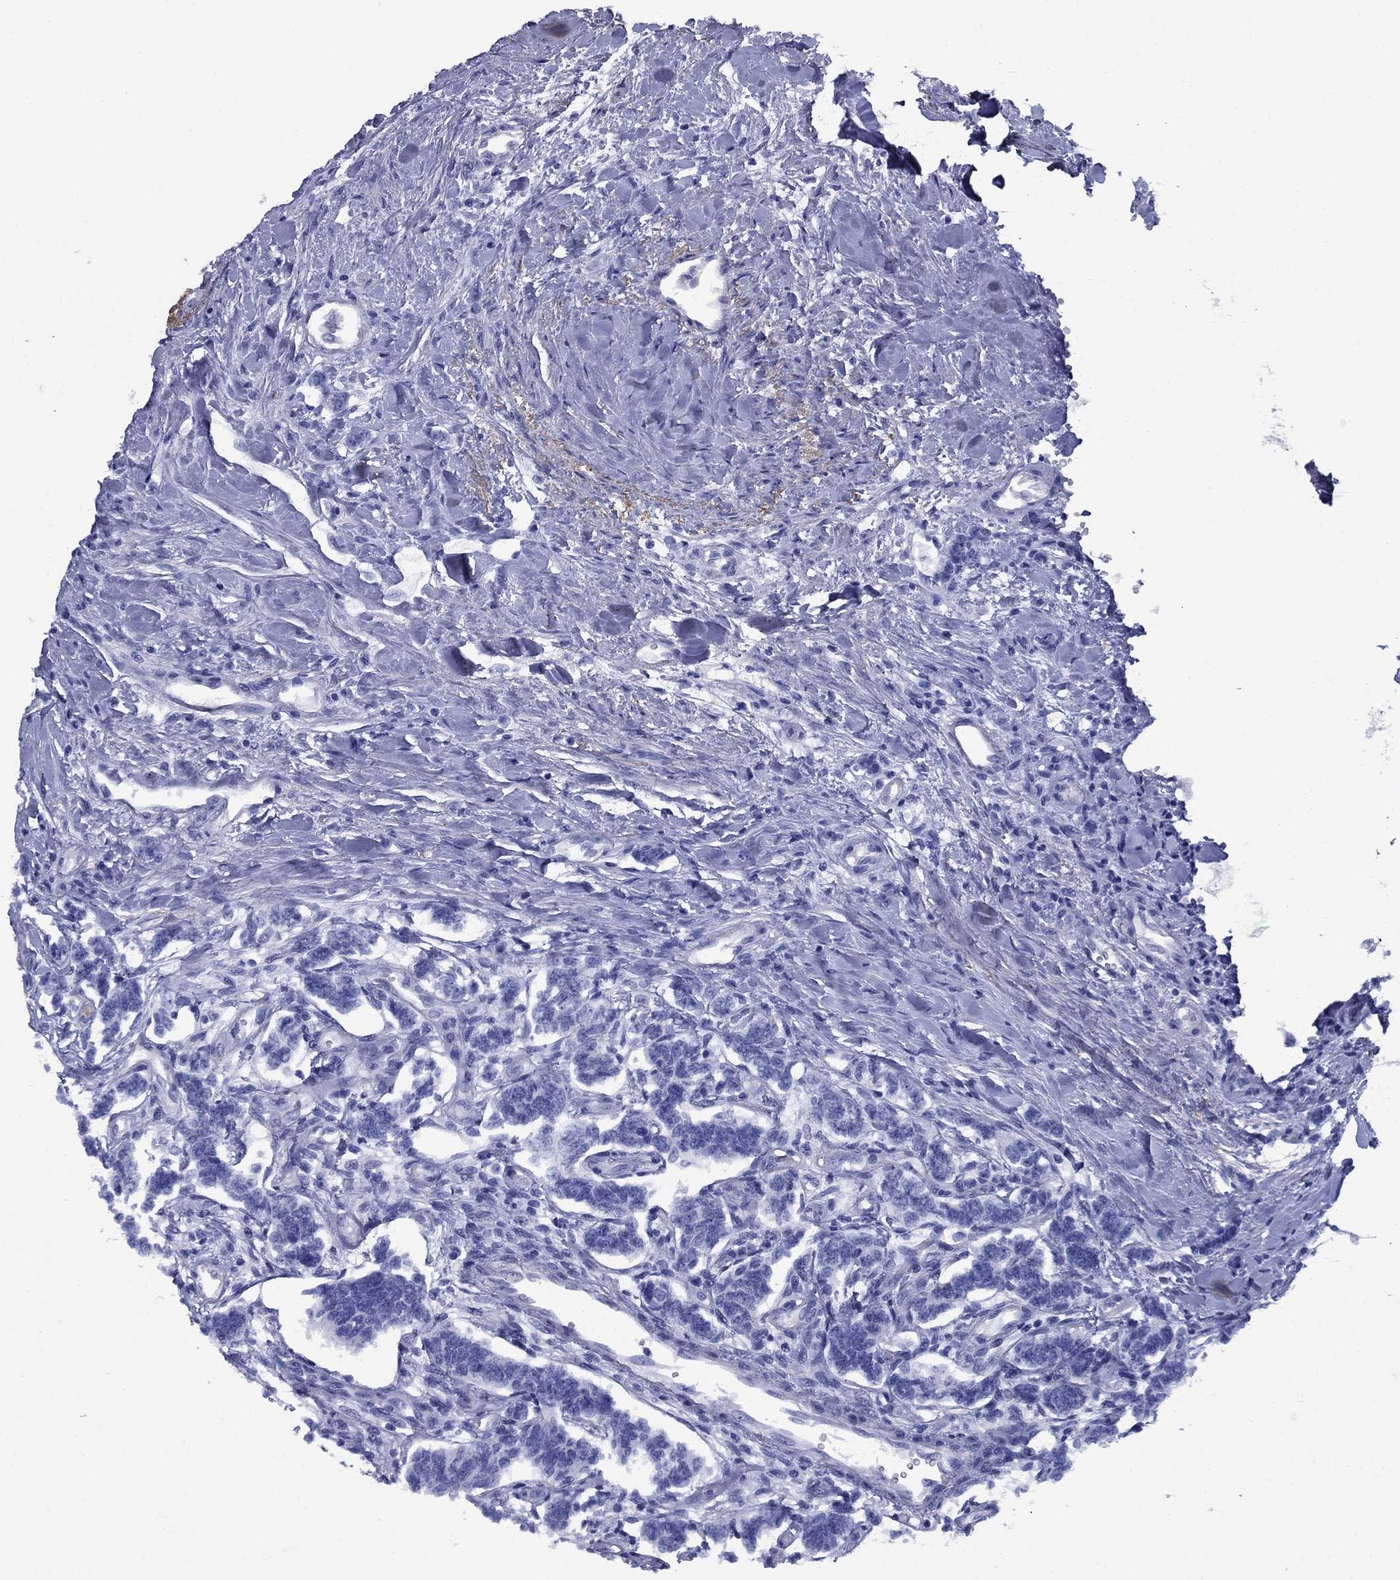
{"staining": {"intensity": "negative", "quantity": "none", "location": "none"}, "tissue": "carcinoid", "cell_type": "Tumor cells", "image_type": "cancer", "snomed": [{"axis": "morphology", "description": "Carcinoid, malignant, NOS"}, {"axis": "topography", "description": "Kidney"}], "caption": "Carcinoid stained for a protein using immunohistochemistry demonstrates no positivity tumor cells.", "gene": "VTN", "patient": {"sex": "female", "age": 41}}